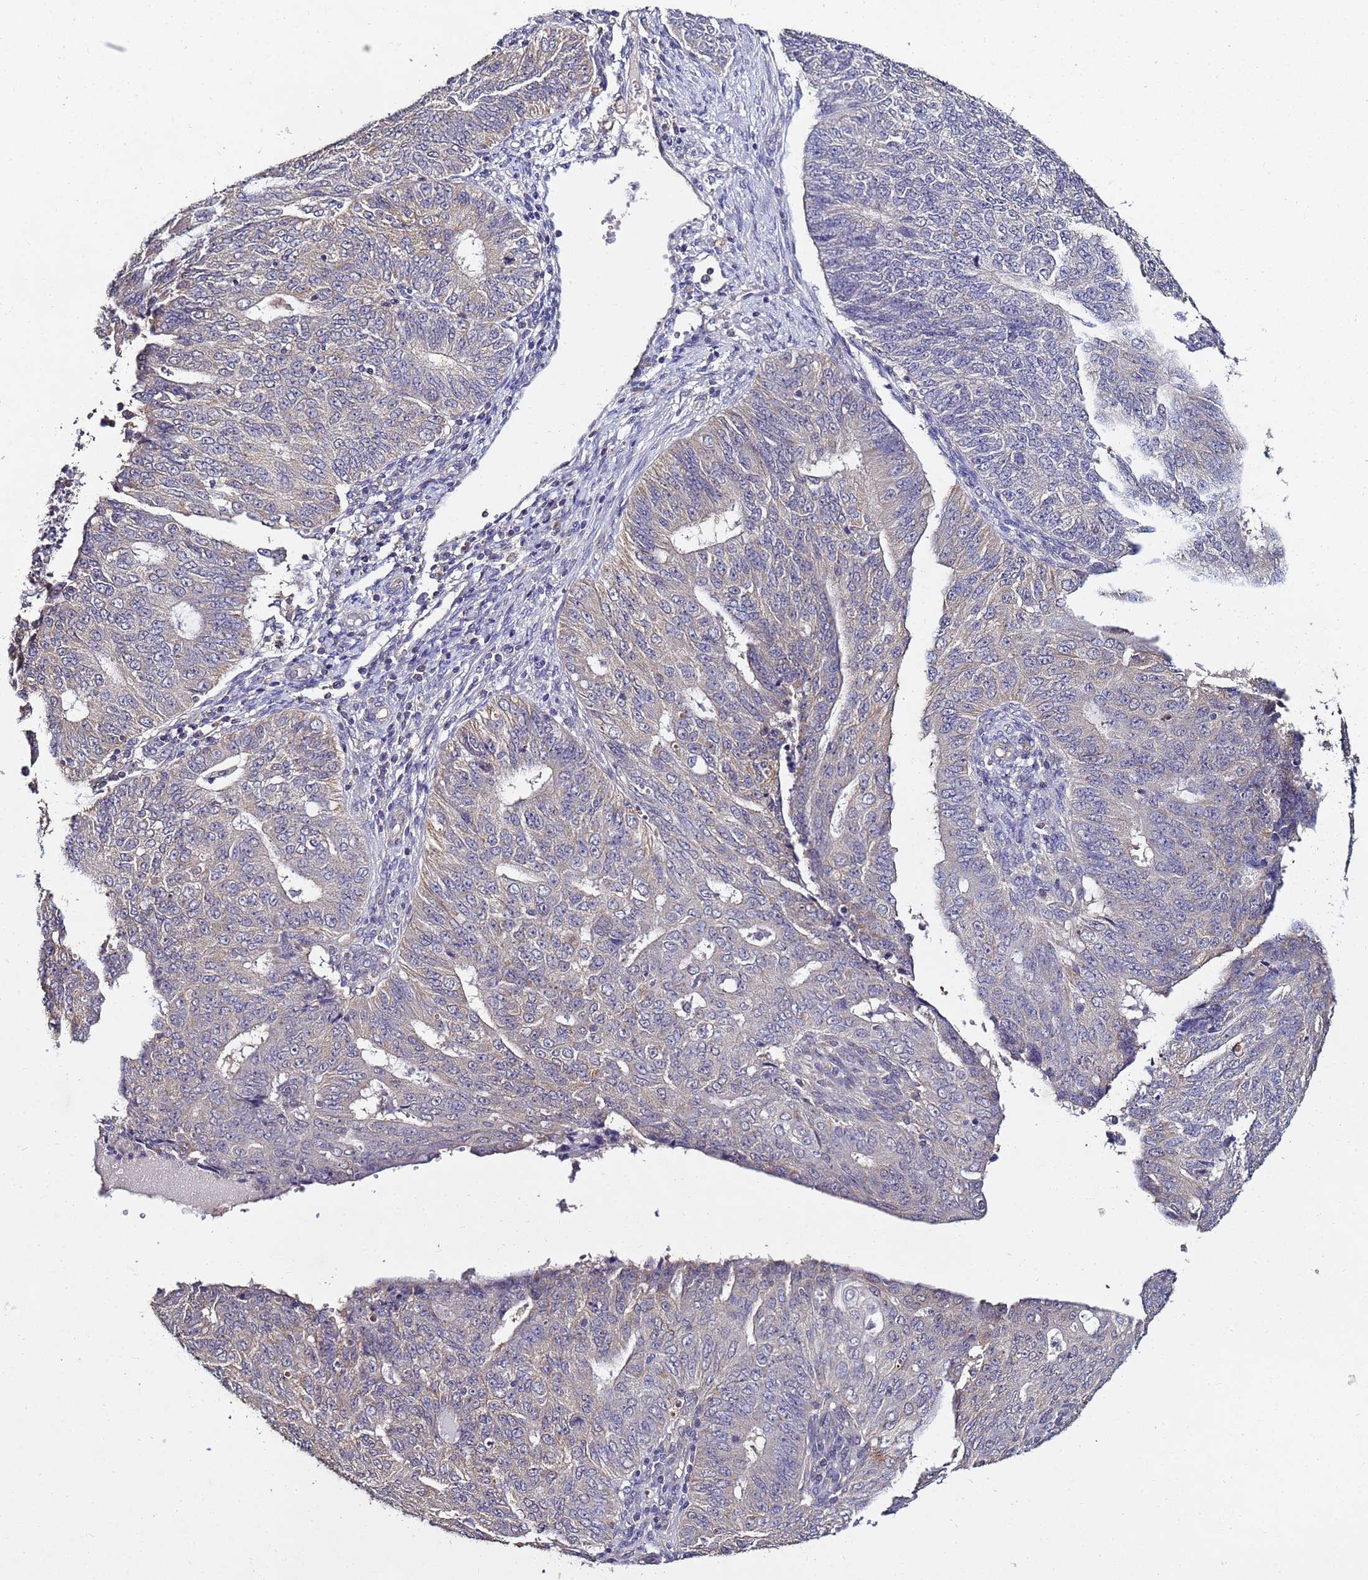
{"staining": {"intensity": "negative", "quantity": "none", "location": "none"}, "tissue": "endometrial cancer", "cell_type": "Tumor cells", "image_type": "cancer", "snomed": [{"axis": "morphology", "description": "Adenocarcinoma, NOS"}, {"axis": "topography", "description": "Endometrium"}], "caption": "There is no significant staining in tumor cells of adenocarcinoma (endometrial). The staining was performed using DAB (3,3'-diaminobenzidine) to visualize the protein expression in brown, while the nuclei were stained in blue with hematoxylin (Magnification: 20x).", "gene": "ENOPH1", "patient": {"sex": "female", "age": 32}}